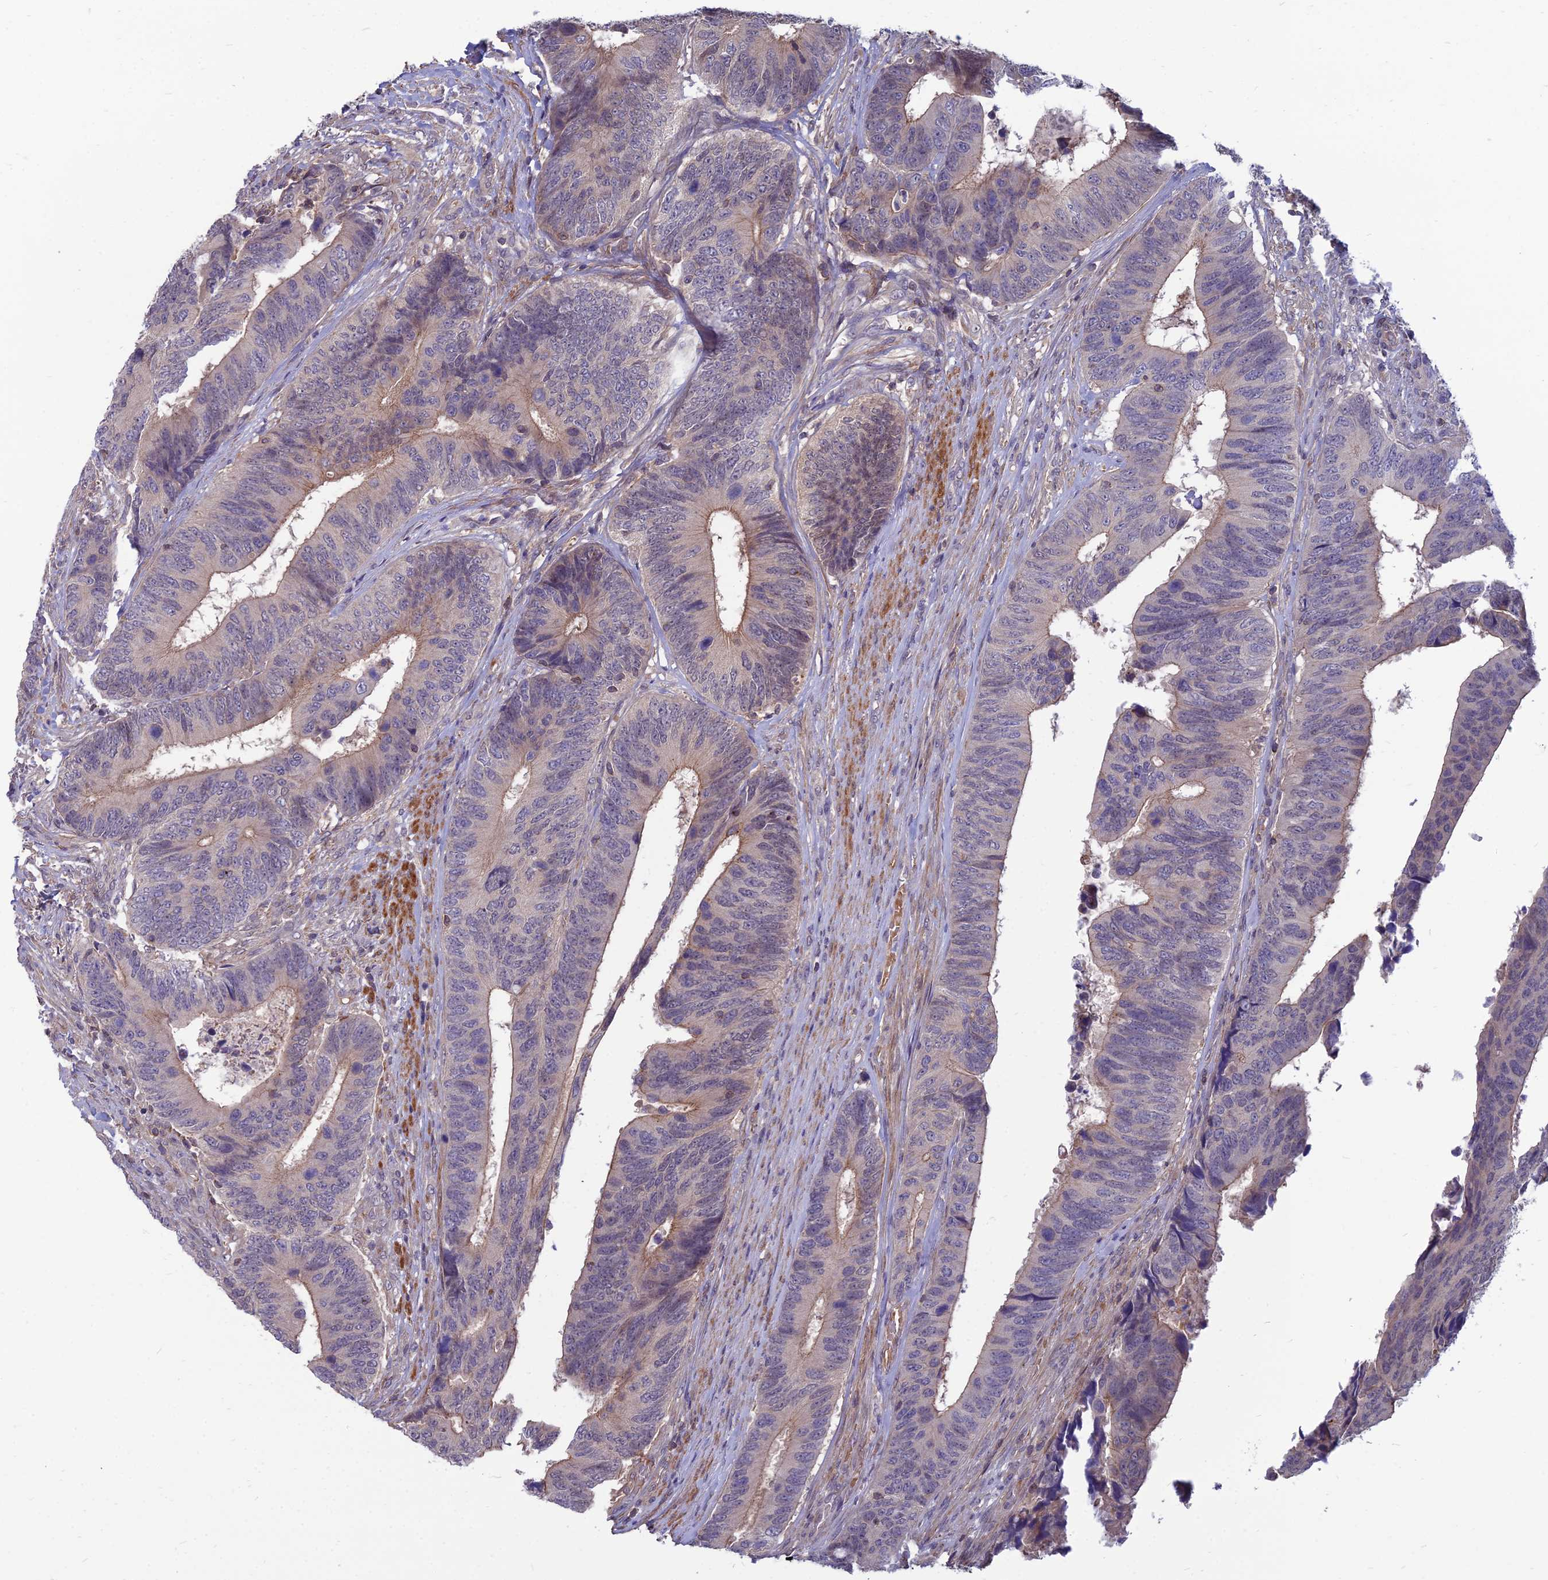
{"staining": {"intensity": "moderate", "quantity": "<25%", "location": "cytoplasmic/membranous"}, "tissue": "colorectal cancer", "cell_type": "Tumor cells", "image_type": "cancer", "snomed": [{"axis": "morphology", "description": "Adenocarcinoma, NOS"}, {"axis": "topography", "description": "Colon"}], "caption": "Colorectal adenocarcinoma stained for a protein reveals moderate cytoplasmic/membranous positivity in tumor cells. The protein is stained brown, and the nuclei are stained in blue (DAB IHC with brightfield microscopy, high magnification).", "gene": "OPA3", "patient": {"sex": "male", "age": 87}}